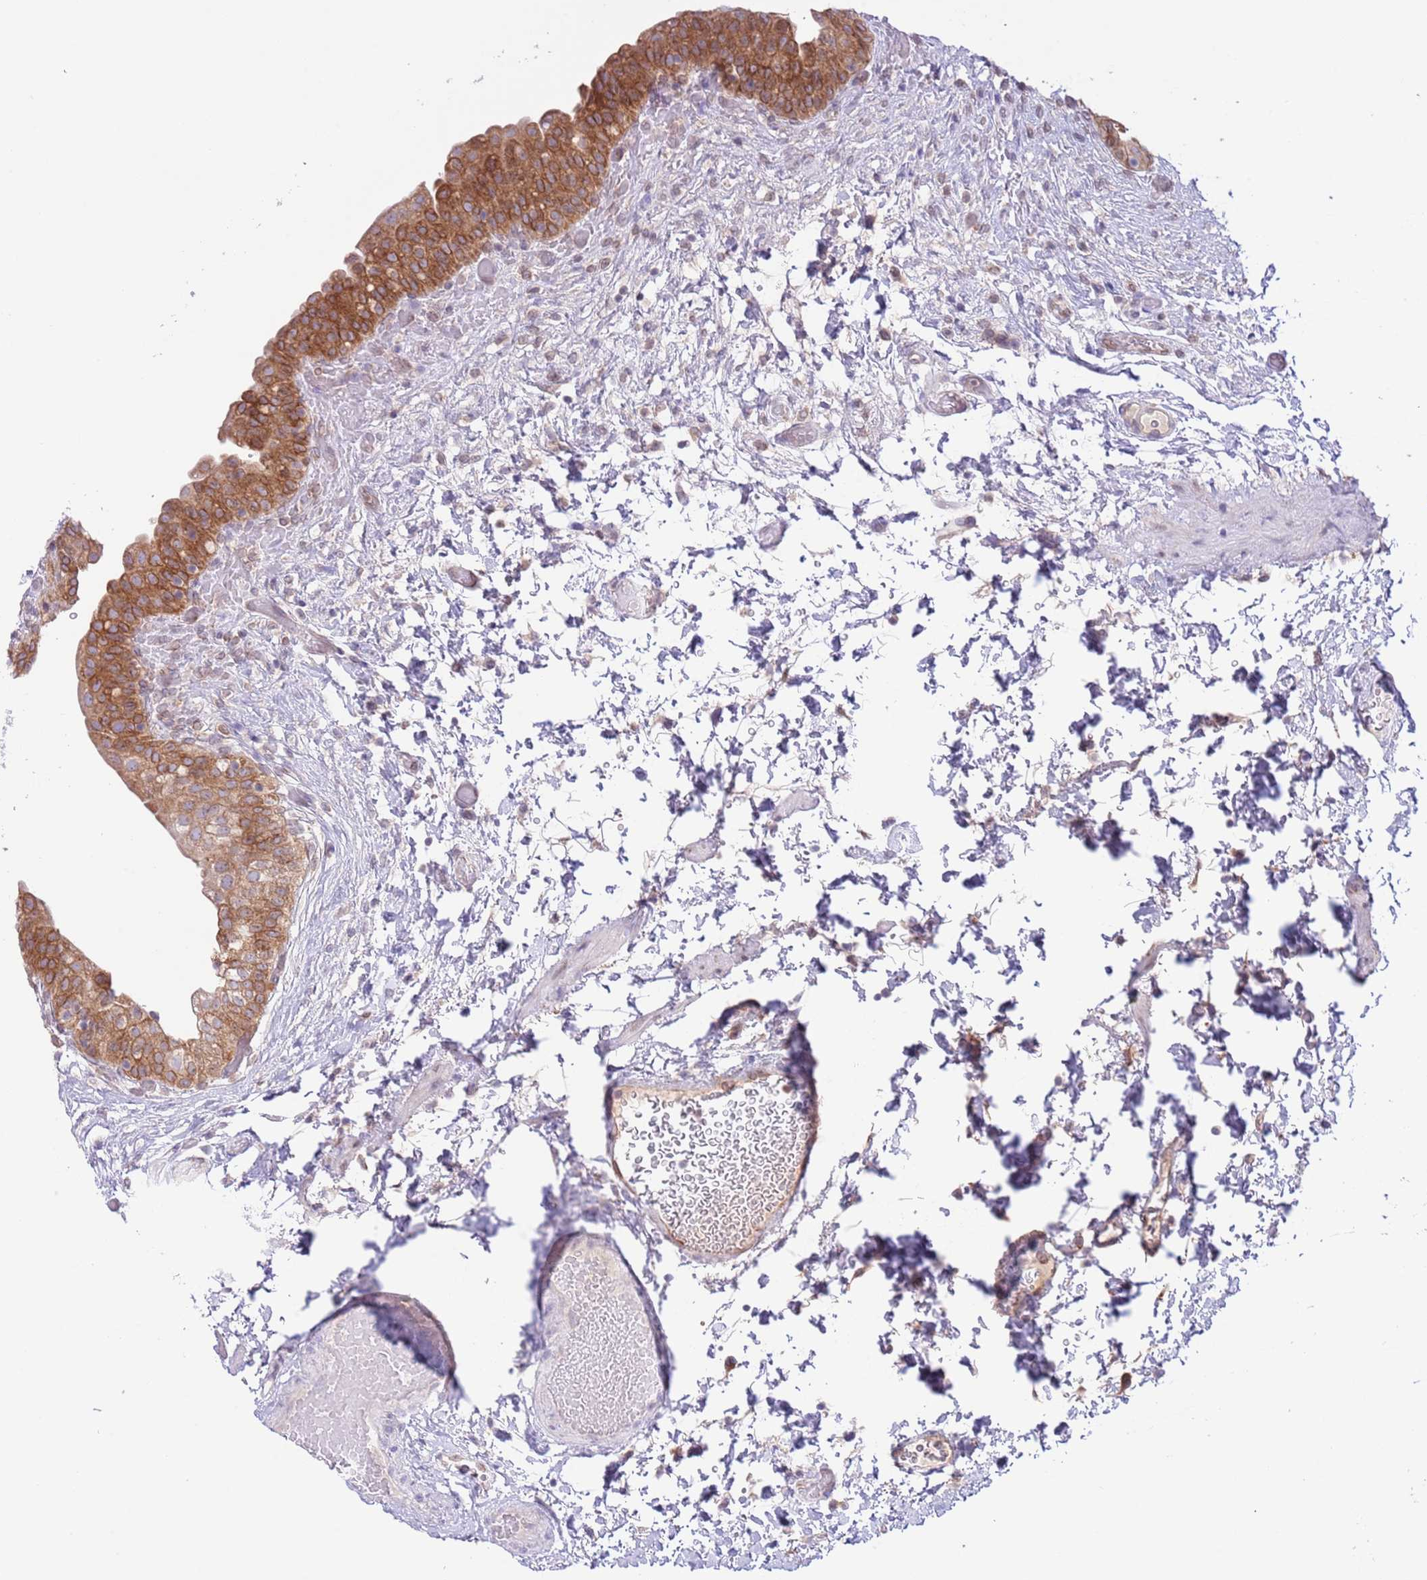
{"staining": {"intensity": "strong", "quantity": "25%-75%", "location": "cytoplasmic/membranous"}, "tissue": "urinary bladder", "cell_type": "Urothelial cells", "image_type": "normal", "snomed": [{"axis": "morphology", "description": "Normal tissue, NOS"}, {"axis": "topography", "description": "Urinary bladder"}], "caption": "Human urinary bladder stained with a brown dye reveals strong cytoplasmic/membranous positive expression in about 25%-75% of urothelial cells.", "gene": "EBPL", "patient": {"sex": "male", "age": 69}}